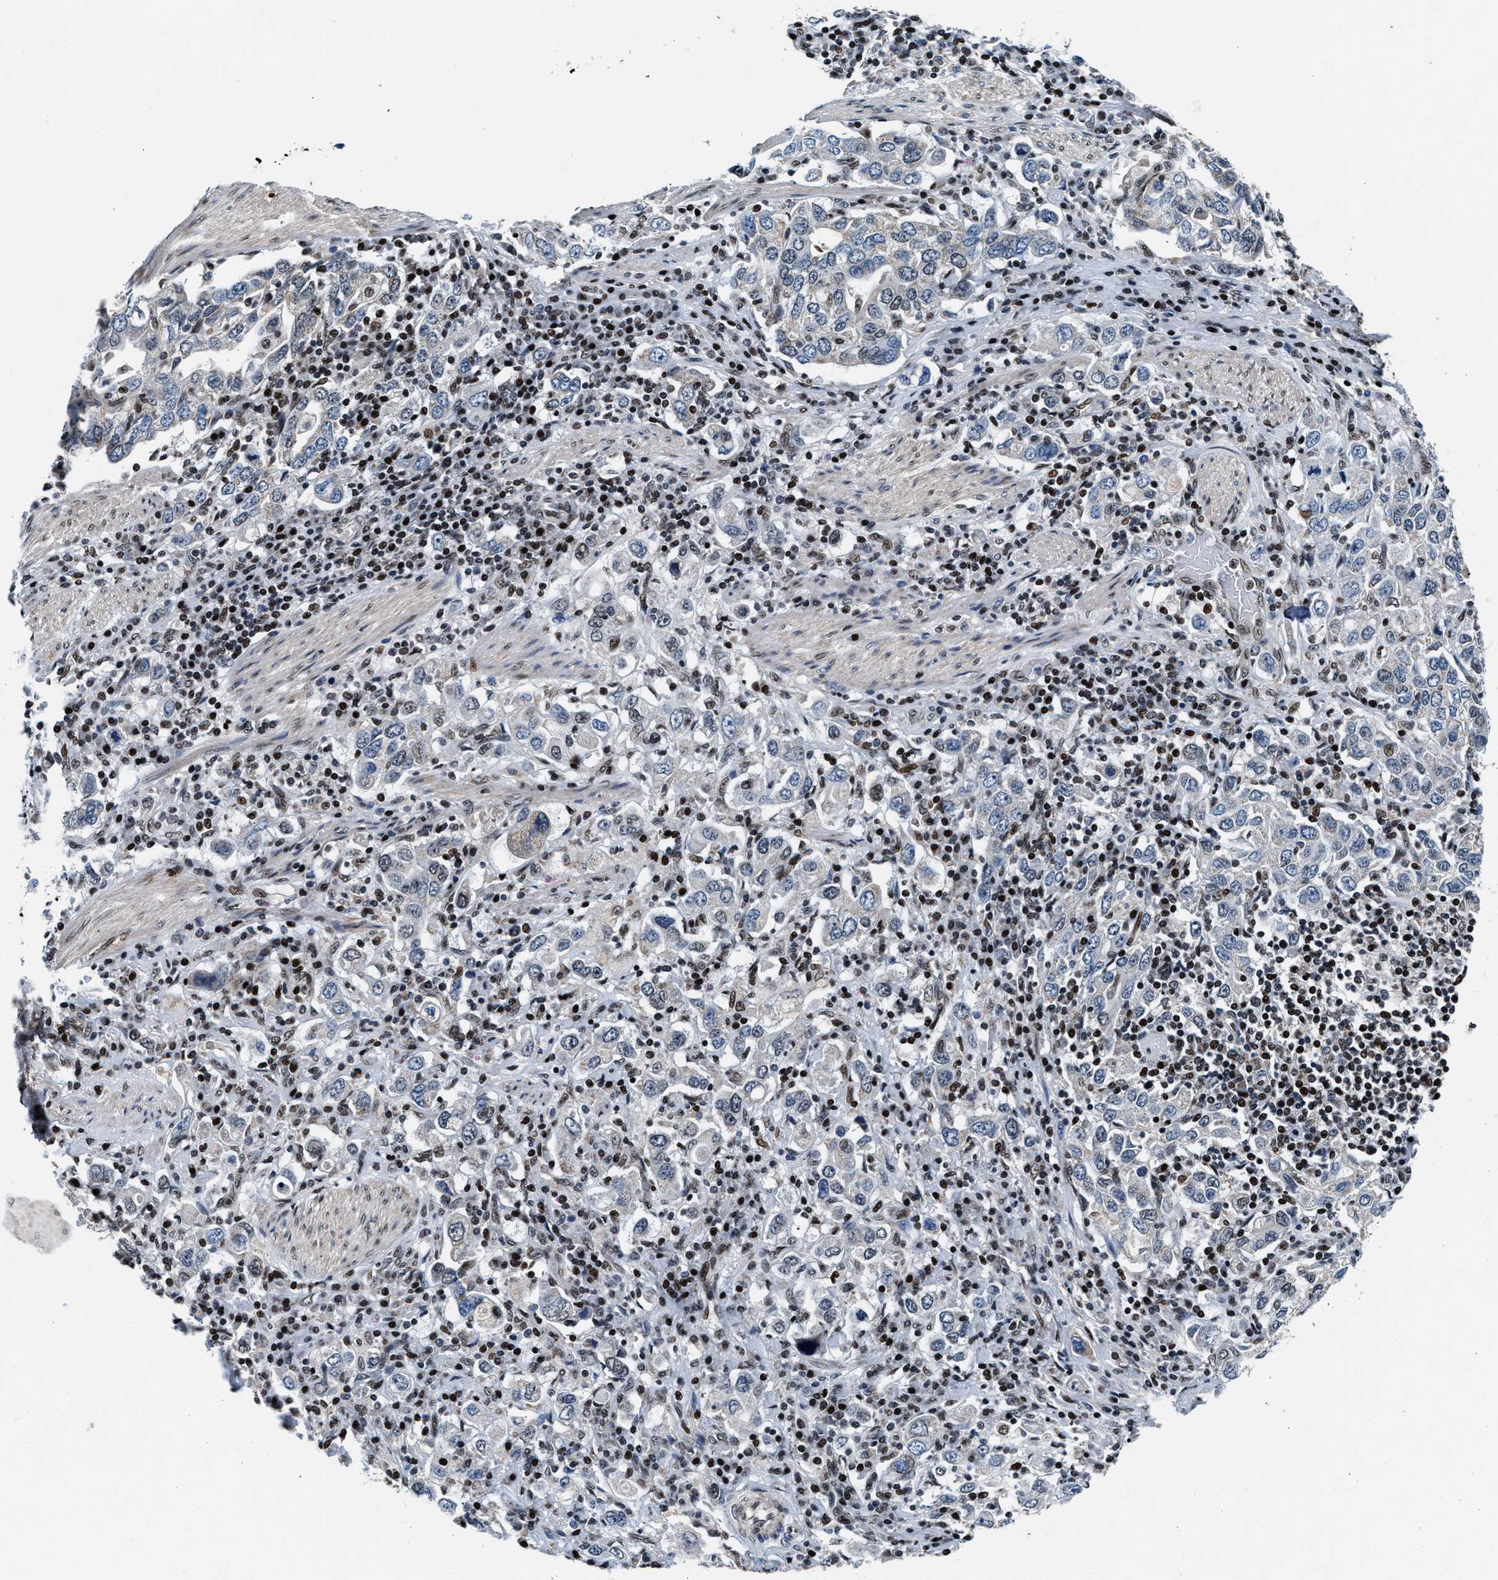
{"staining": {"intensity": "negative", "quantity": "none", "location": "none"}, "tissue": "stomach cancer", "cell_type": "Tumor cells", "image_type": "cancer", "snomed": [{"axis": "morphology", "description": "Adenocarcinoma, NOS"}, {"axis": "topography", "description": "Stomach, upper"}], "caption": "A micrograph of adenocarcinoma (stomach) stained for a protein exhibits no brown staining in tumor cells. (DAB immunohistochemistry (IHC) with hematoxylin counter stain).", "gene": "PRRC2B", "patient": {"sex": "male", "age": 62}}